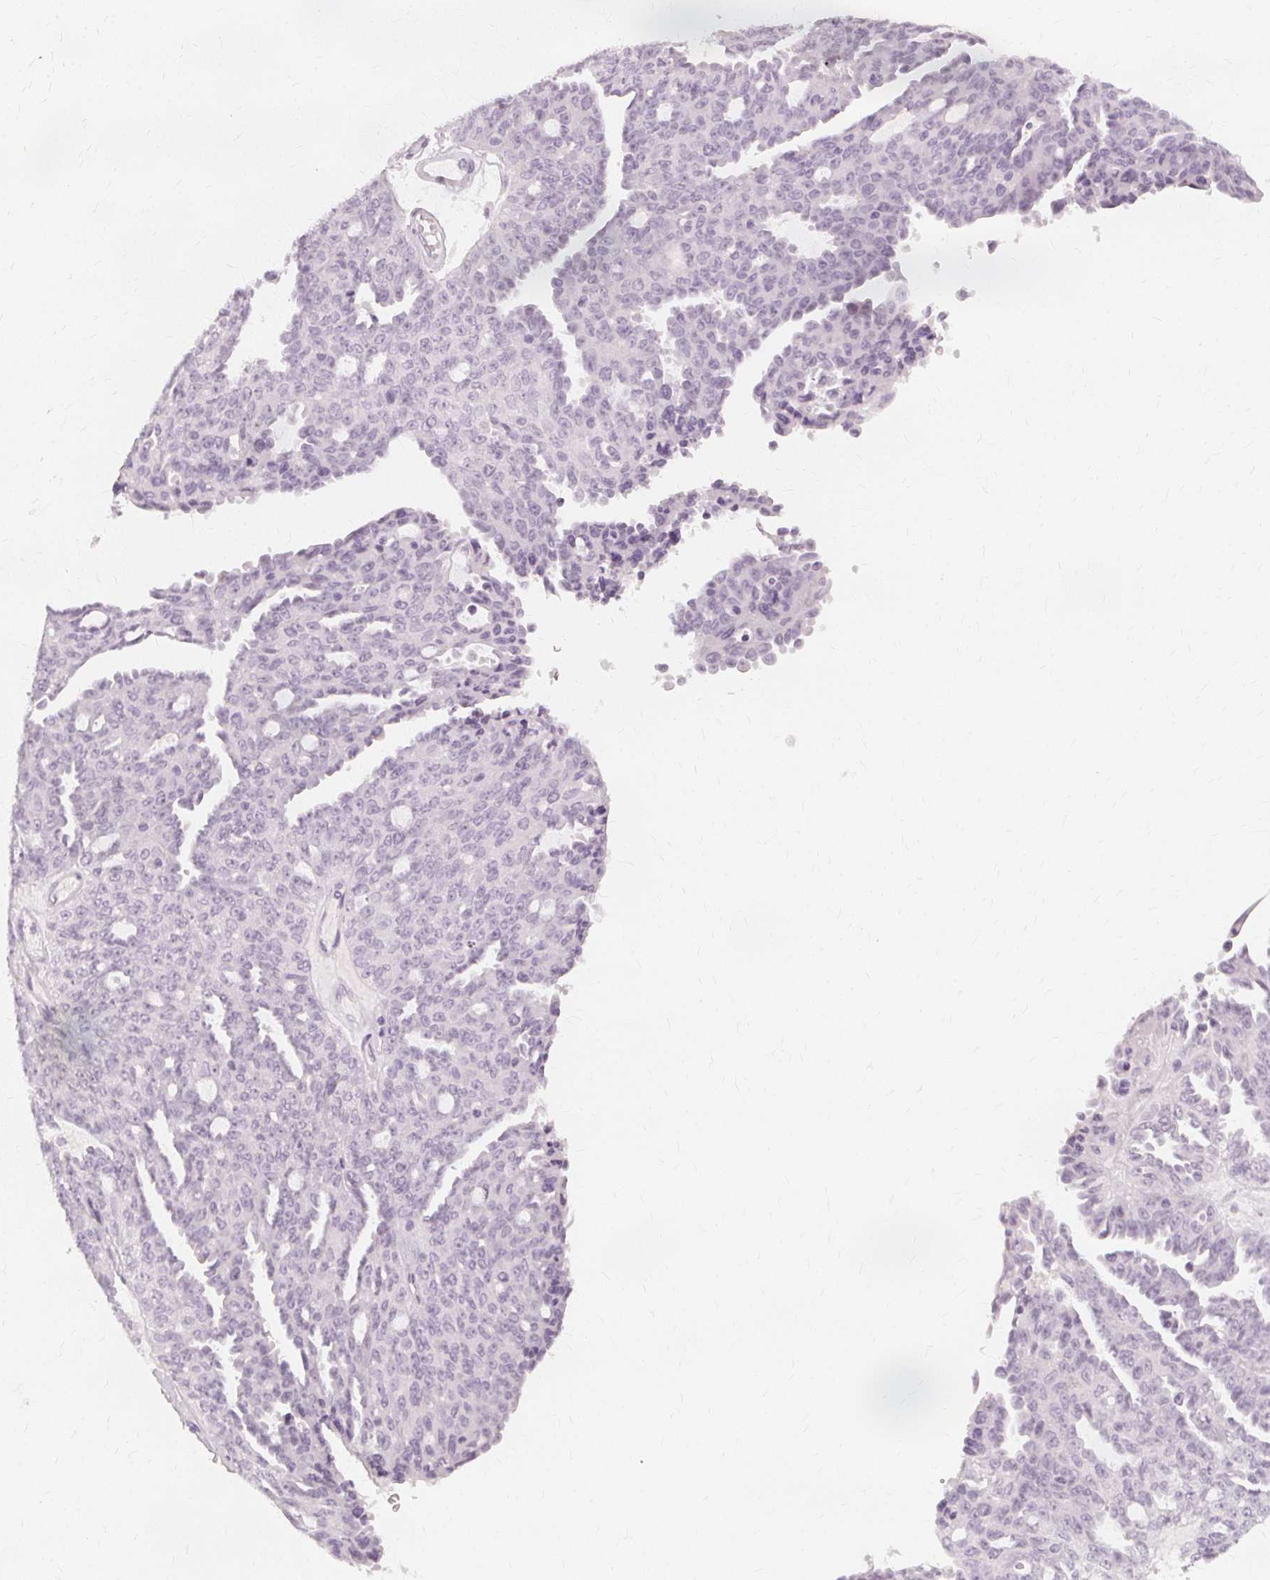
{"staining": {"intensity": "negative", "quantity": "none", "location": "none"}, "tissue": "ovarian cancer", "cell_type": "Tumor cells", "image_type": "cancer", "snomed": [{"axis": "morphology", "description": "Cystadenocarcinoma, serous, NOS"}, {"axis": "topography", "description": "Ovary"}], "caption": "This is a histopathology image of immunohistochemistry (IHC) staining of ovarian cancer (serous cystadenocarcinoma), which shows no expression in tumor cells.", "gene": "NXPE1", "patient": {"sex": "female", "age": 71}}